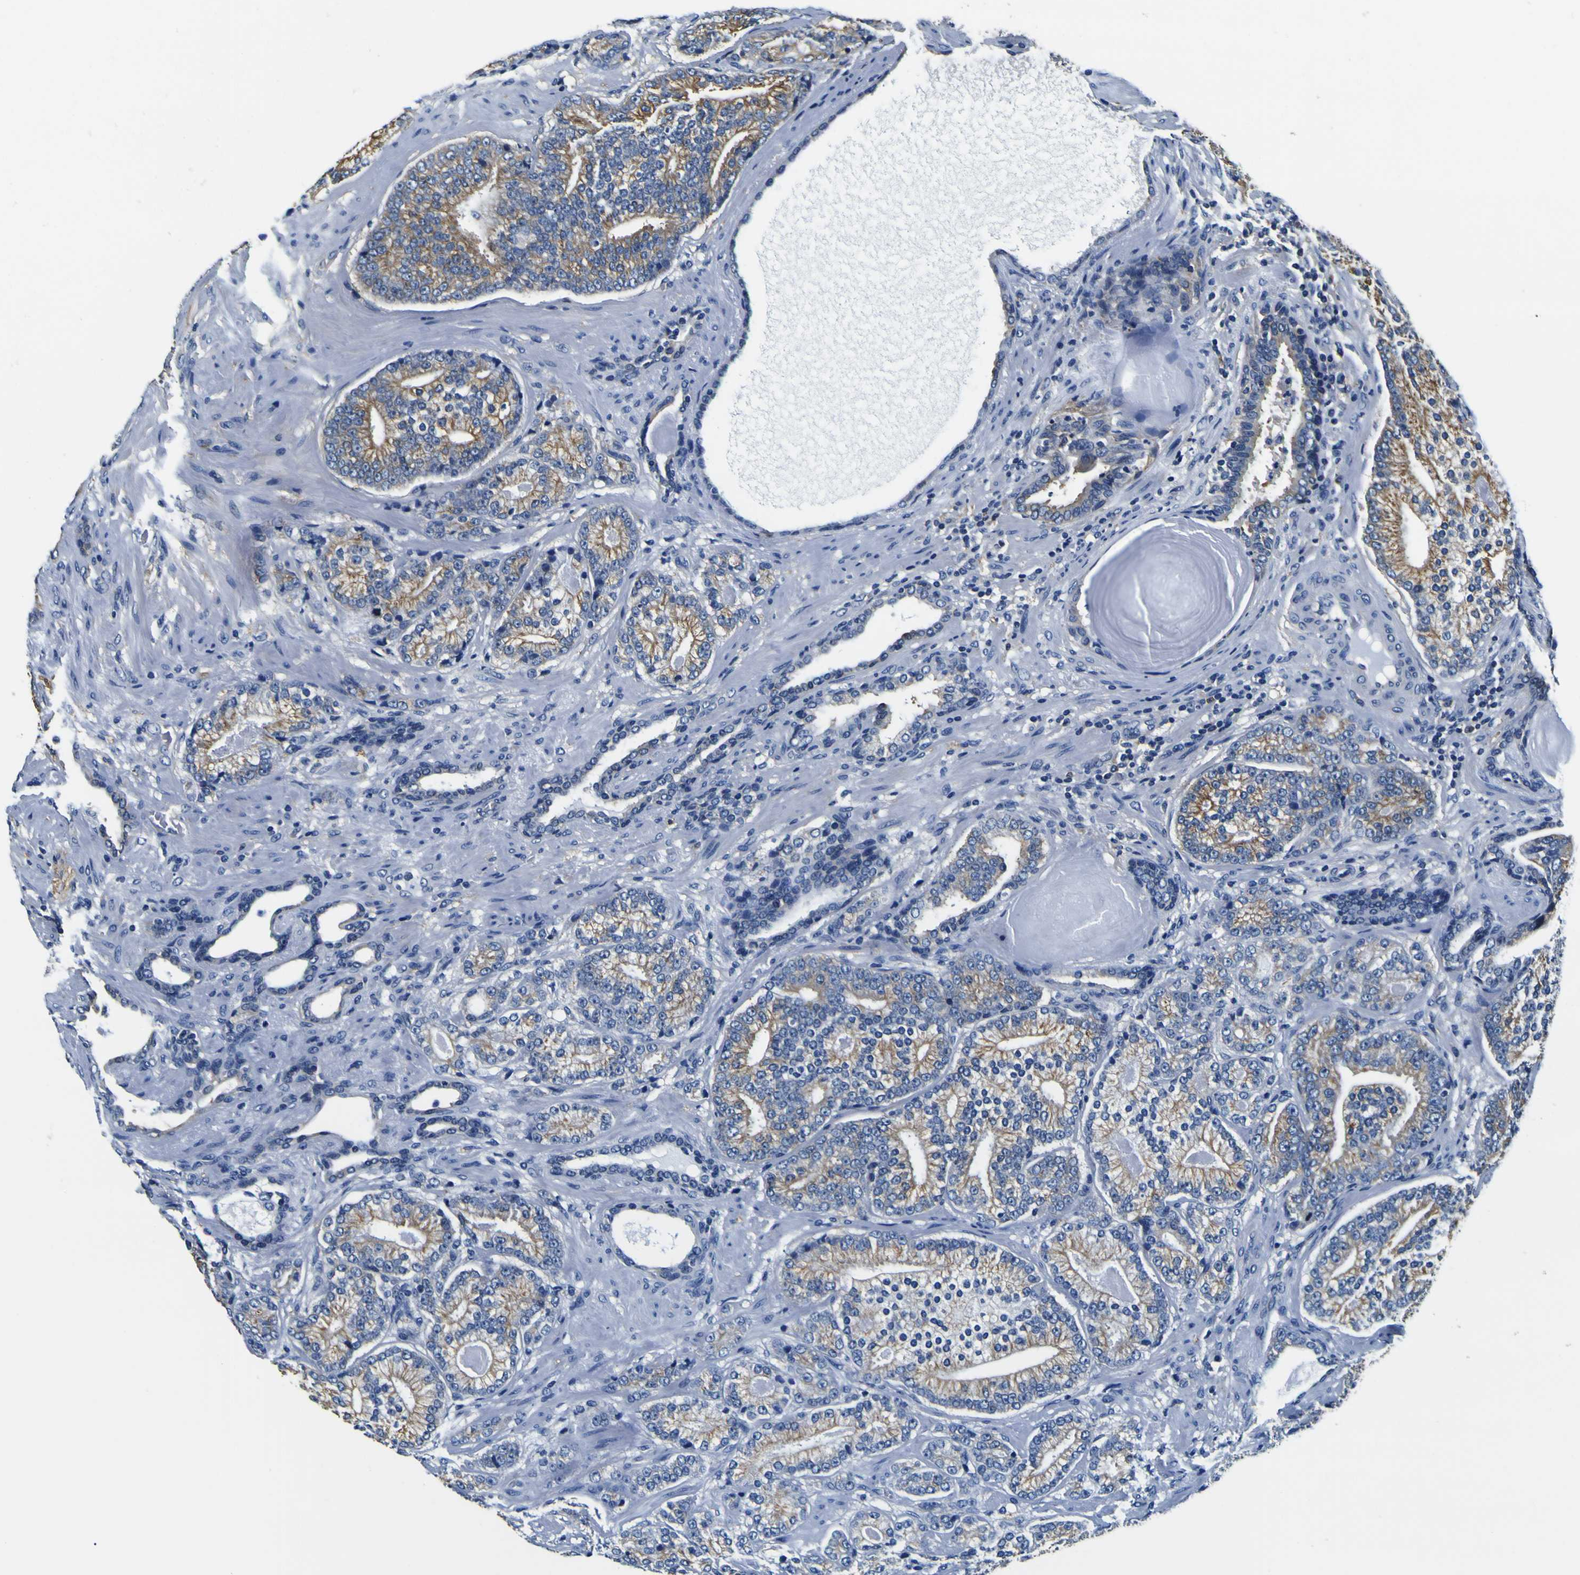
{"staining": {"intensity": "moderate", "quantity": ">75%", "location": "cytoplasmic/membranous"}, "tissue": "prostate cancer", "cell_type": "Tumor cells", "image_type": "cancer", "snomed": [{"axis": "morphology", "description": "Adenocarcinoma, High grade"}, {"axis": "topography", "description": "Prostate"}], "caption": "Protein expression analysis of prostate cancer displays moderate cytoplasmic/membranous positivity in about >75% of tumor cells. (DAB IHC, brown staining for protein, blue staining for nuclei).", "gene": "TUBA1B", "patient": {"sex": "male", "age": 61}}